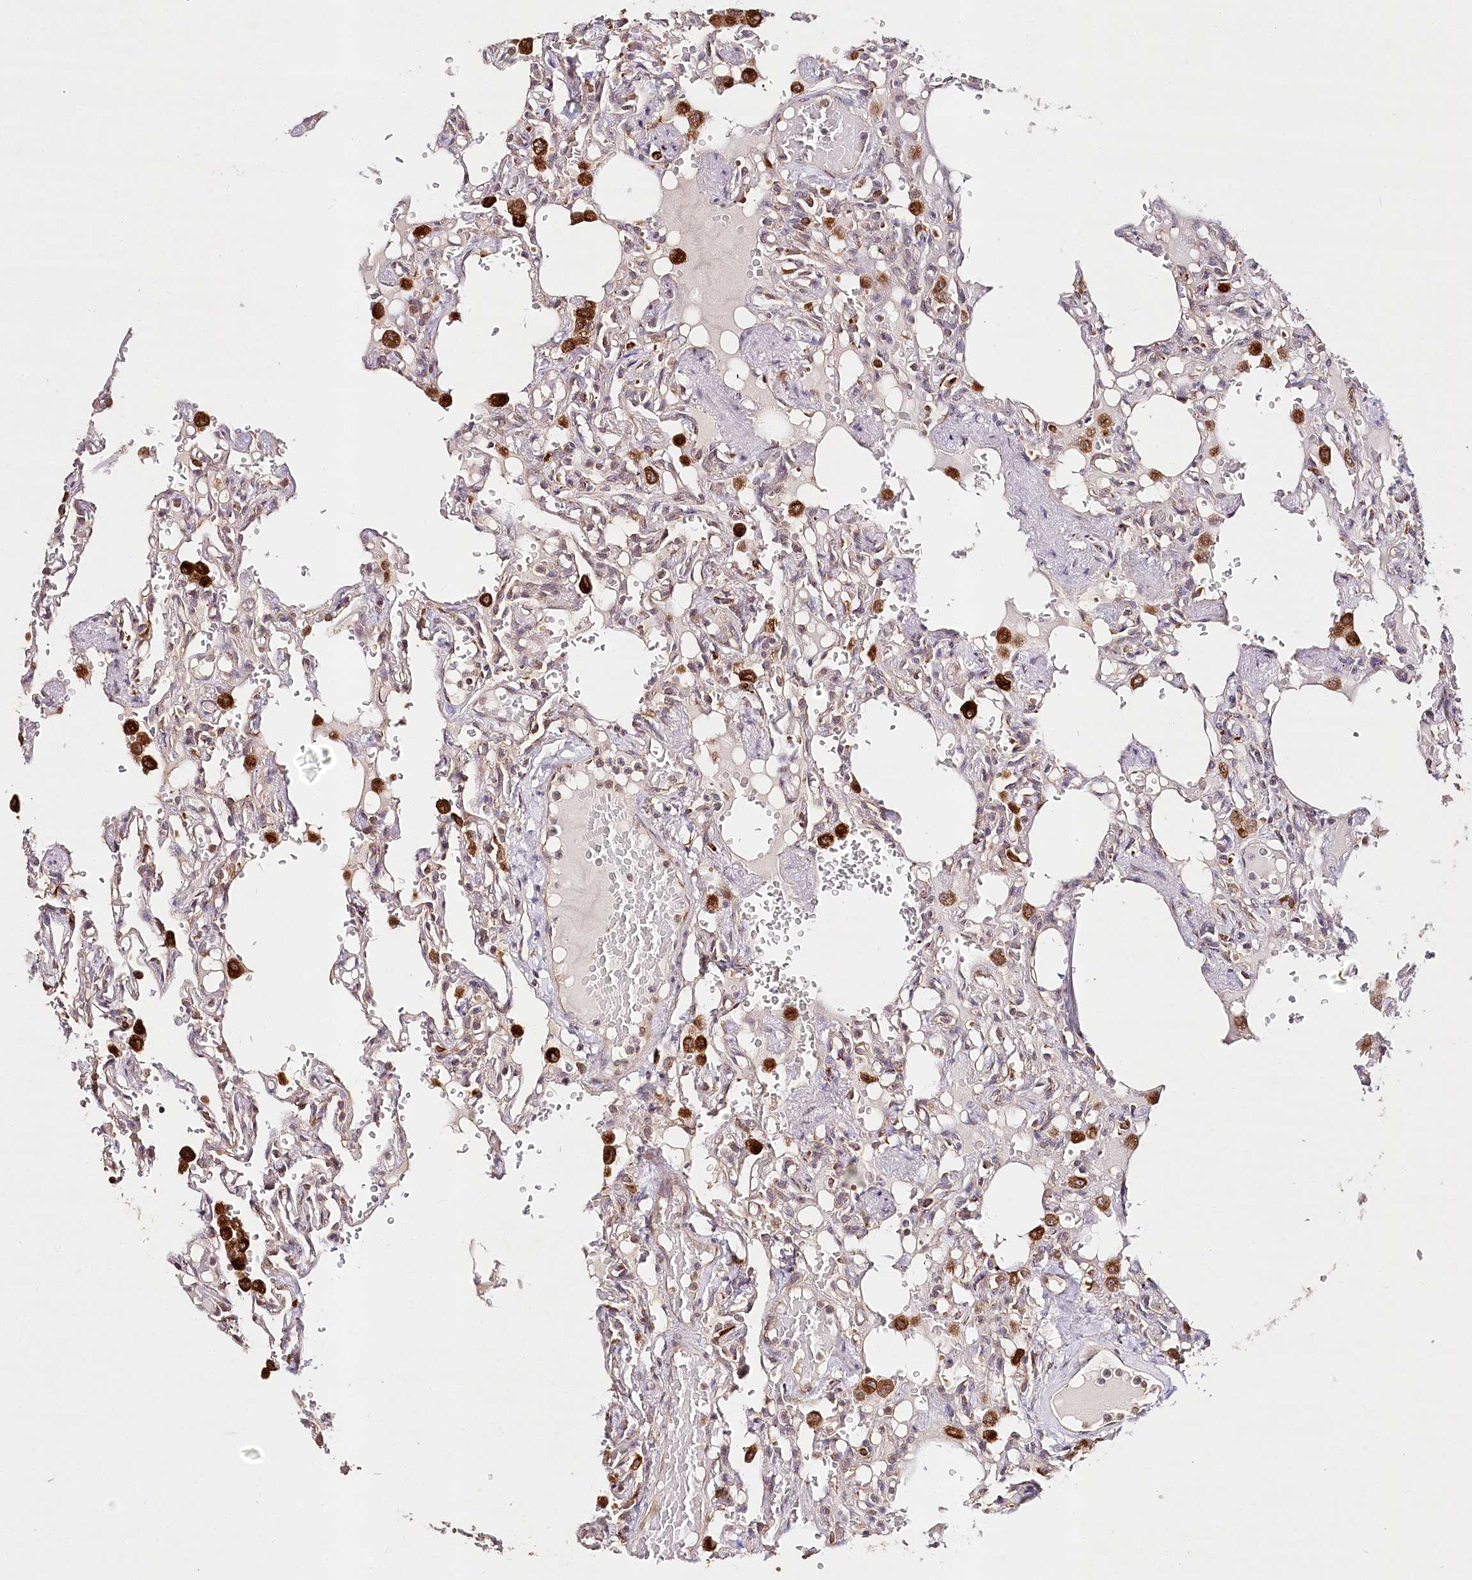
{"staining": {"intensity": "moderate", "quantity": "25%-75%", "location": "cytoplasmic/membranous"}, "tissue": "lung", "cell_type": "Alveolar cells", "image_type": "normal", "snomed": [{"axis": "morphology", "description": "Normal tissue, NOS"}, {"axis": "topography", "description": "Lung"}], "caption": "This histopathology image shows immunohistochemistry (IHC) staining of benign human lung, with medium moderate cytoplasmic/membranous staining in about 25%-75% of alveolar cells.", "gene": "DMXL1", "patient": {"sex": "male", "age": 21}}